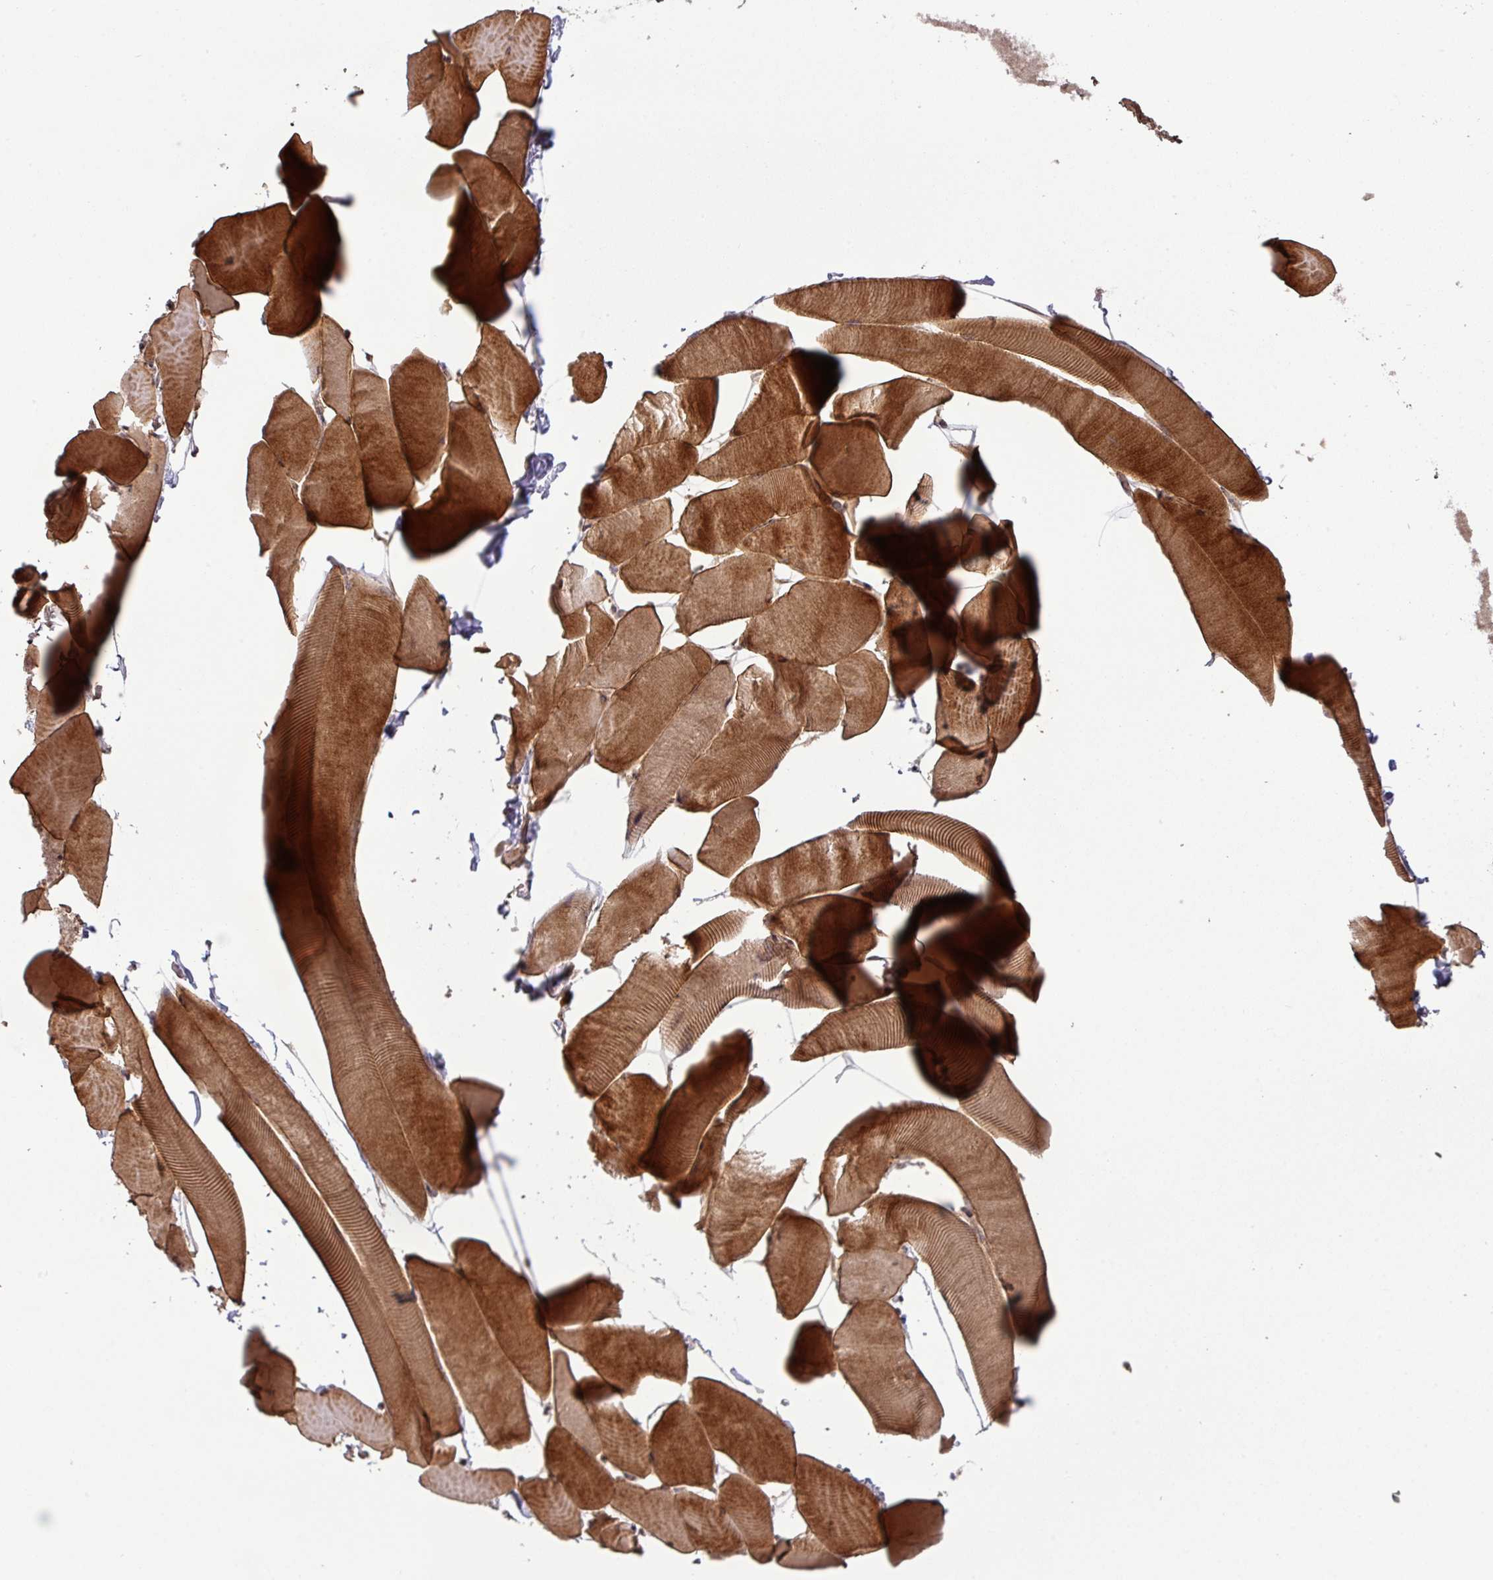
{"staining": {"intensity": "strong", "quantity": ">75%", "location": "cytoplasmic/membranous"}, "tissue": "skeletal muscle", "cell_type": "Myocytes", "image_type": "normal", "snomed": [{"axis": "morphology", "description": "Normal tissue, NOS"}, {"axis": "topography", "description": "Skeletal muscle"}], "caption": "This image reveals benign skeletal muscle stained with immunohistochemistry to label a protein in brown. The cytoplasmic/membranous of myocytes show strong positivity for the protein. Nuclei are counter-stained blue.", "gene": "MRRF", "patient": {"sex": "male", "age": 25}}